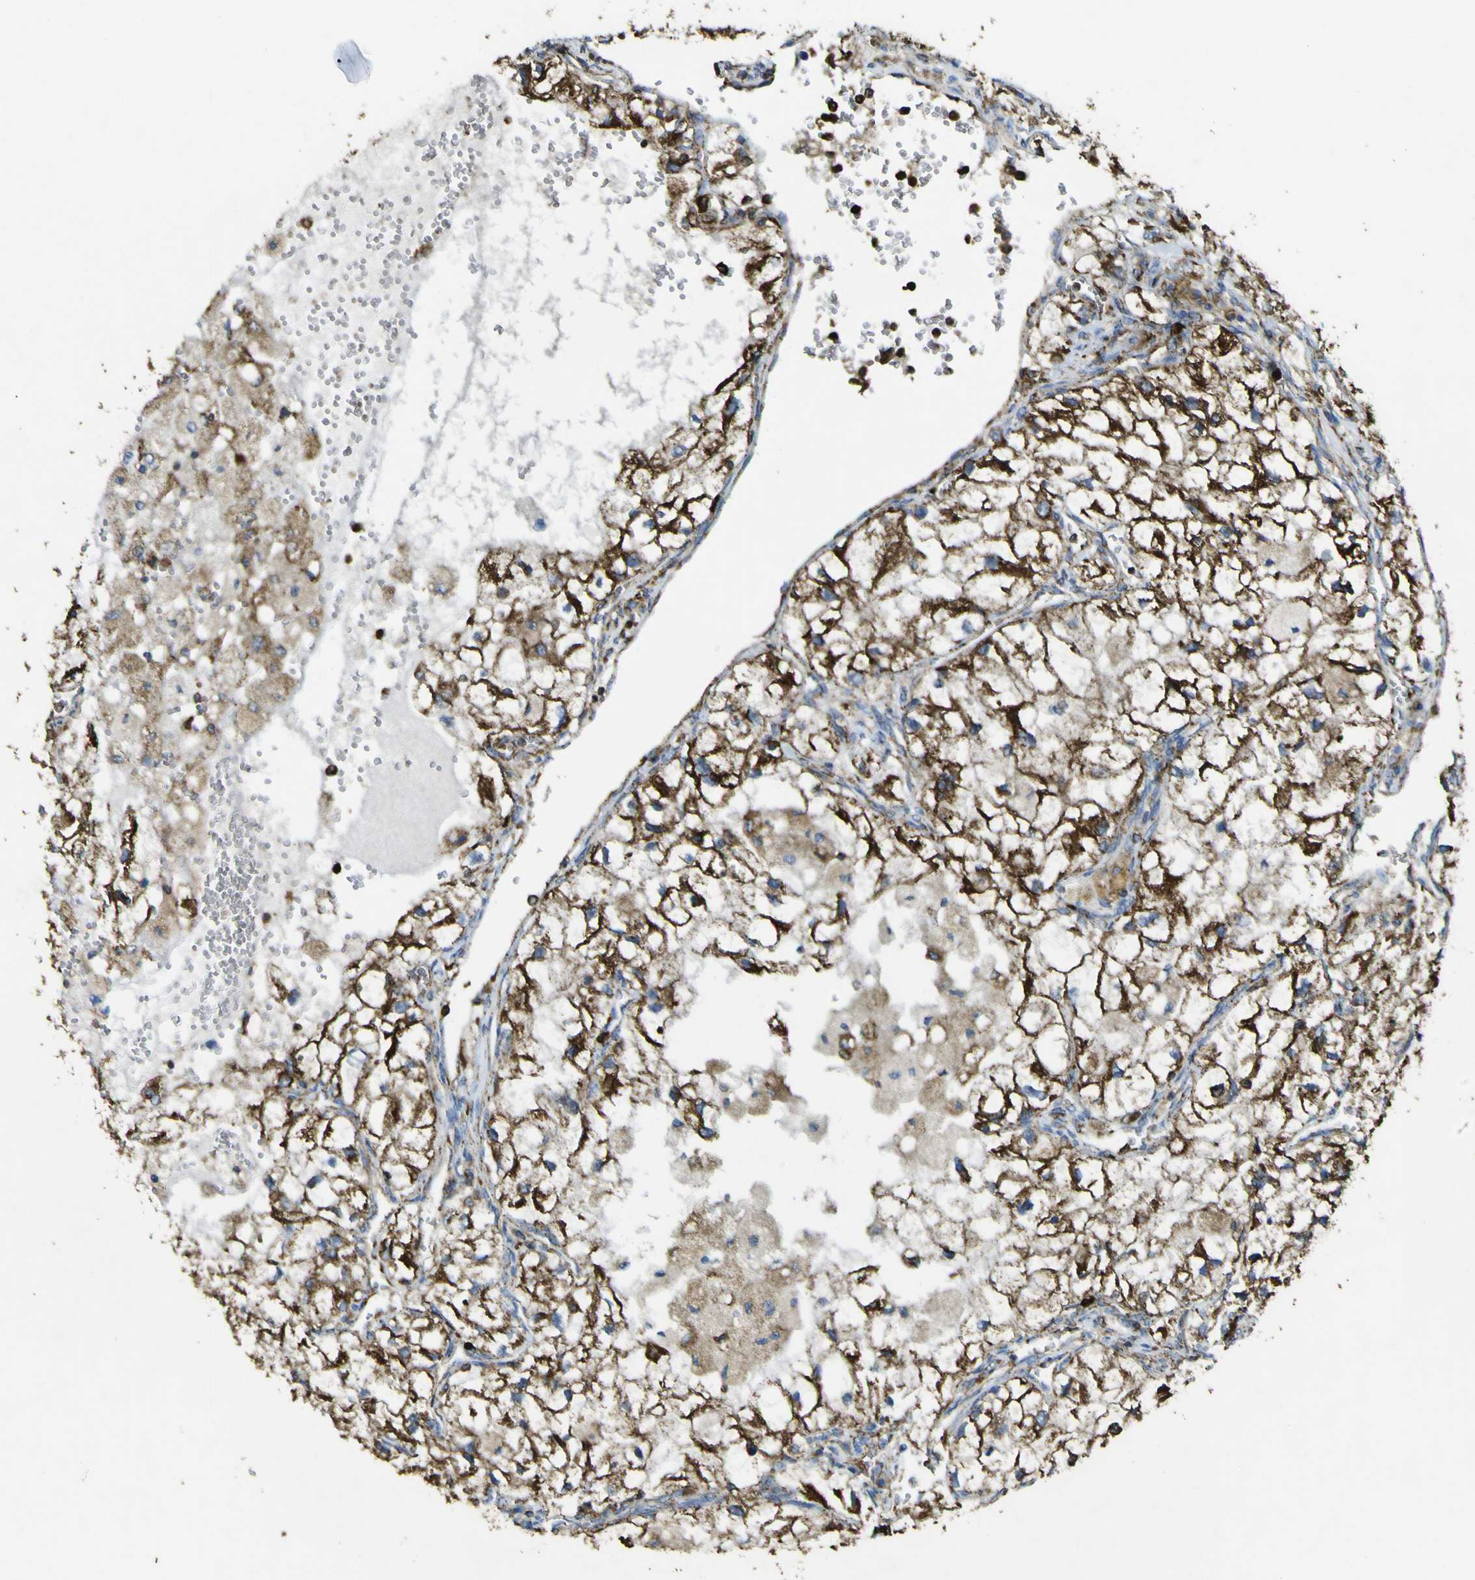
{"staining": {"intensity": "strong", "quantity": ">75%", "location": "cytoplasmic/membranous"}, "tissue": "renal cancer", "cell_type": "Tumor cells", "image_type": "cancer", "snomed": [{"axis": "morphology", "description": "Adenocarcinoma, NOS"}, {"axis": "topography", "description": "Kidney"}], "caption": "A brown stain highlights strong cytoplasmic/membranous expression of a protein in renal cancer tumor cells.", "gene": "ACSL3", "patient": {"sex": "female", "age": 70}}